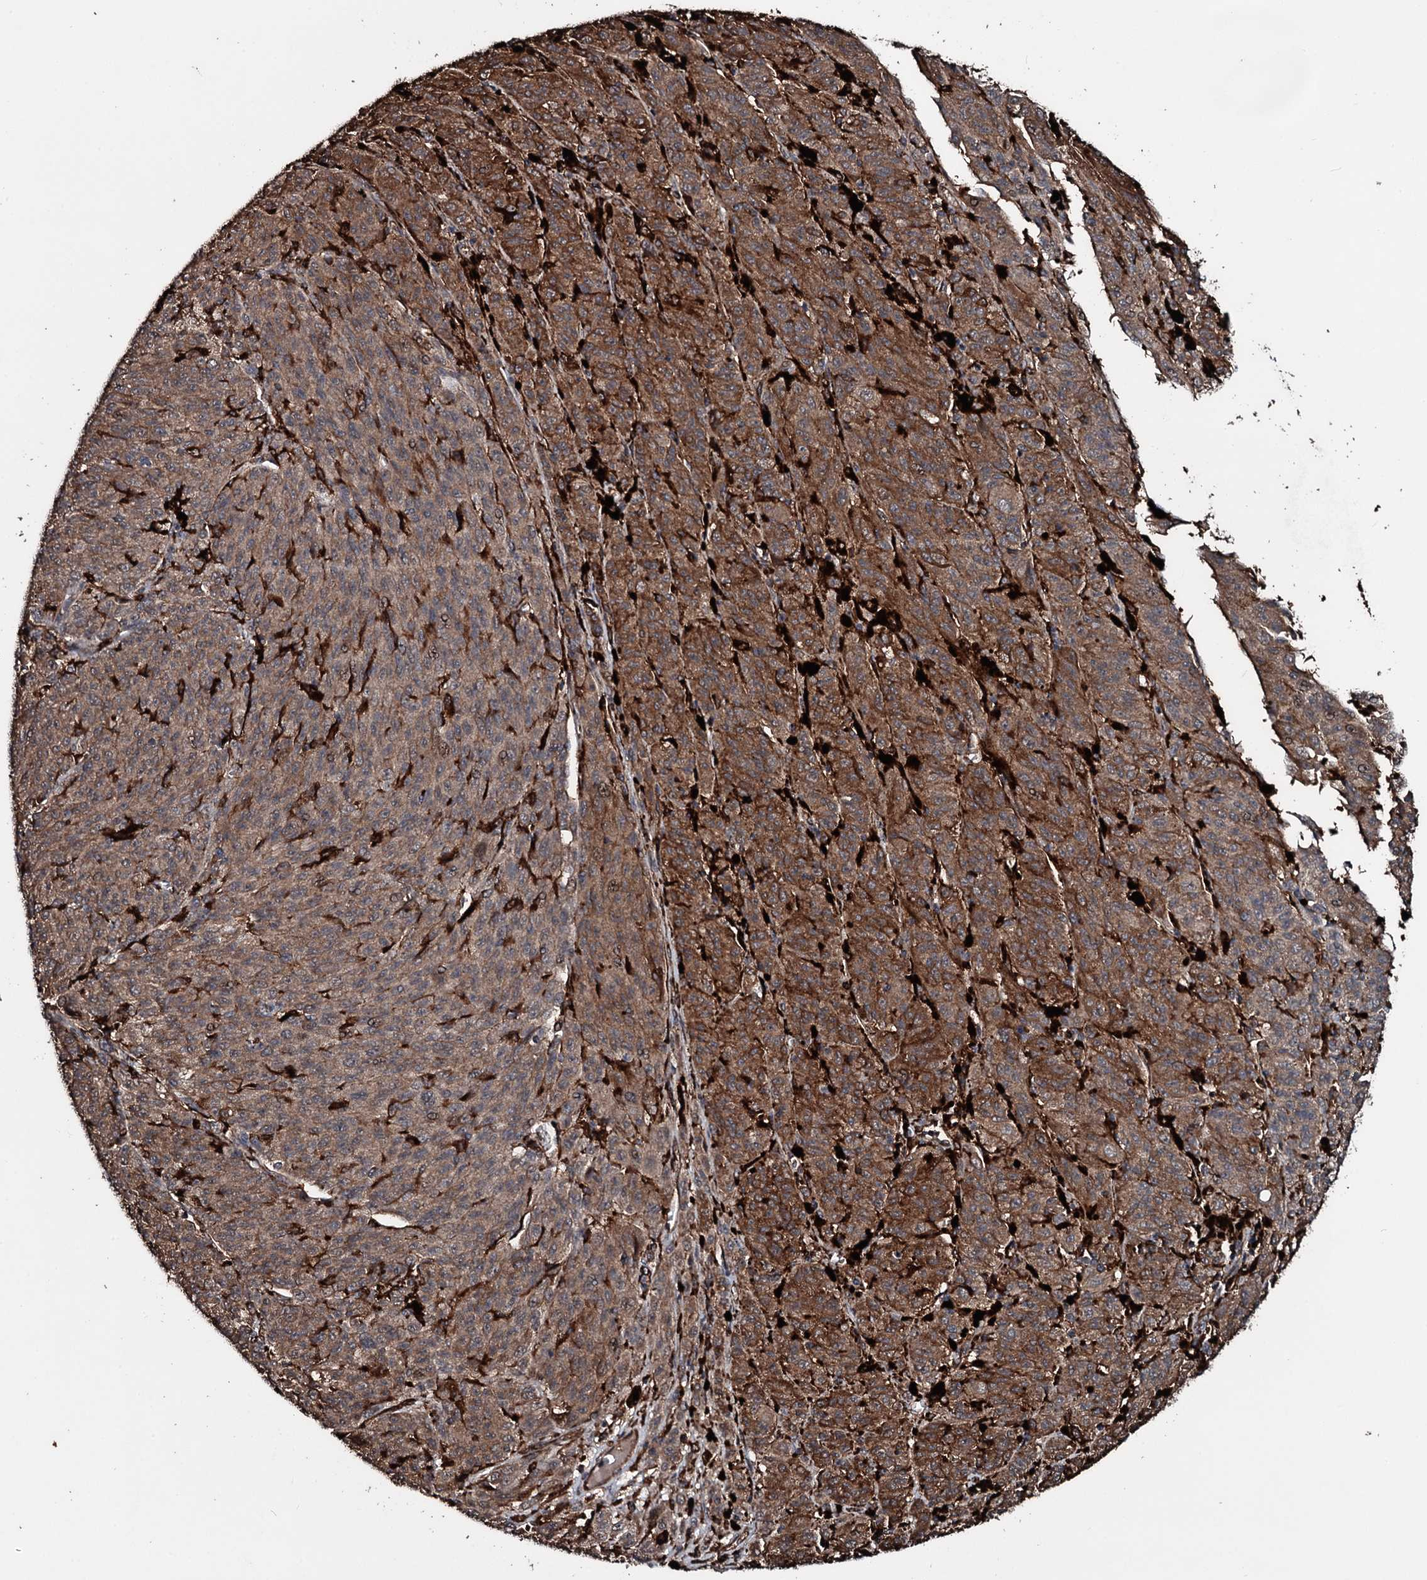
{"staining": {"intensity": "moderate", "quantity": ">75%", "location": "cytoplasmic/membranous"}, "tissue": "melanoma", "cell_type": "Tumor cells", "image_type": "cancer", "snomed": [{"axis": "morphology", "description": "Malignant melanoma, NOS"}, {"axis": "topography", "description": "Skin"}], "caption": "This is an image of immunohistochemistry (IHC) staining of melanoma, which shows moderate staining in the cytoplasmic/membranous of tumor cells.", "gene": "TPGS2", "patient": {"sex": "female", "age": 52}}